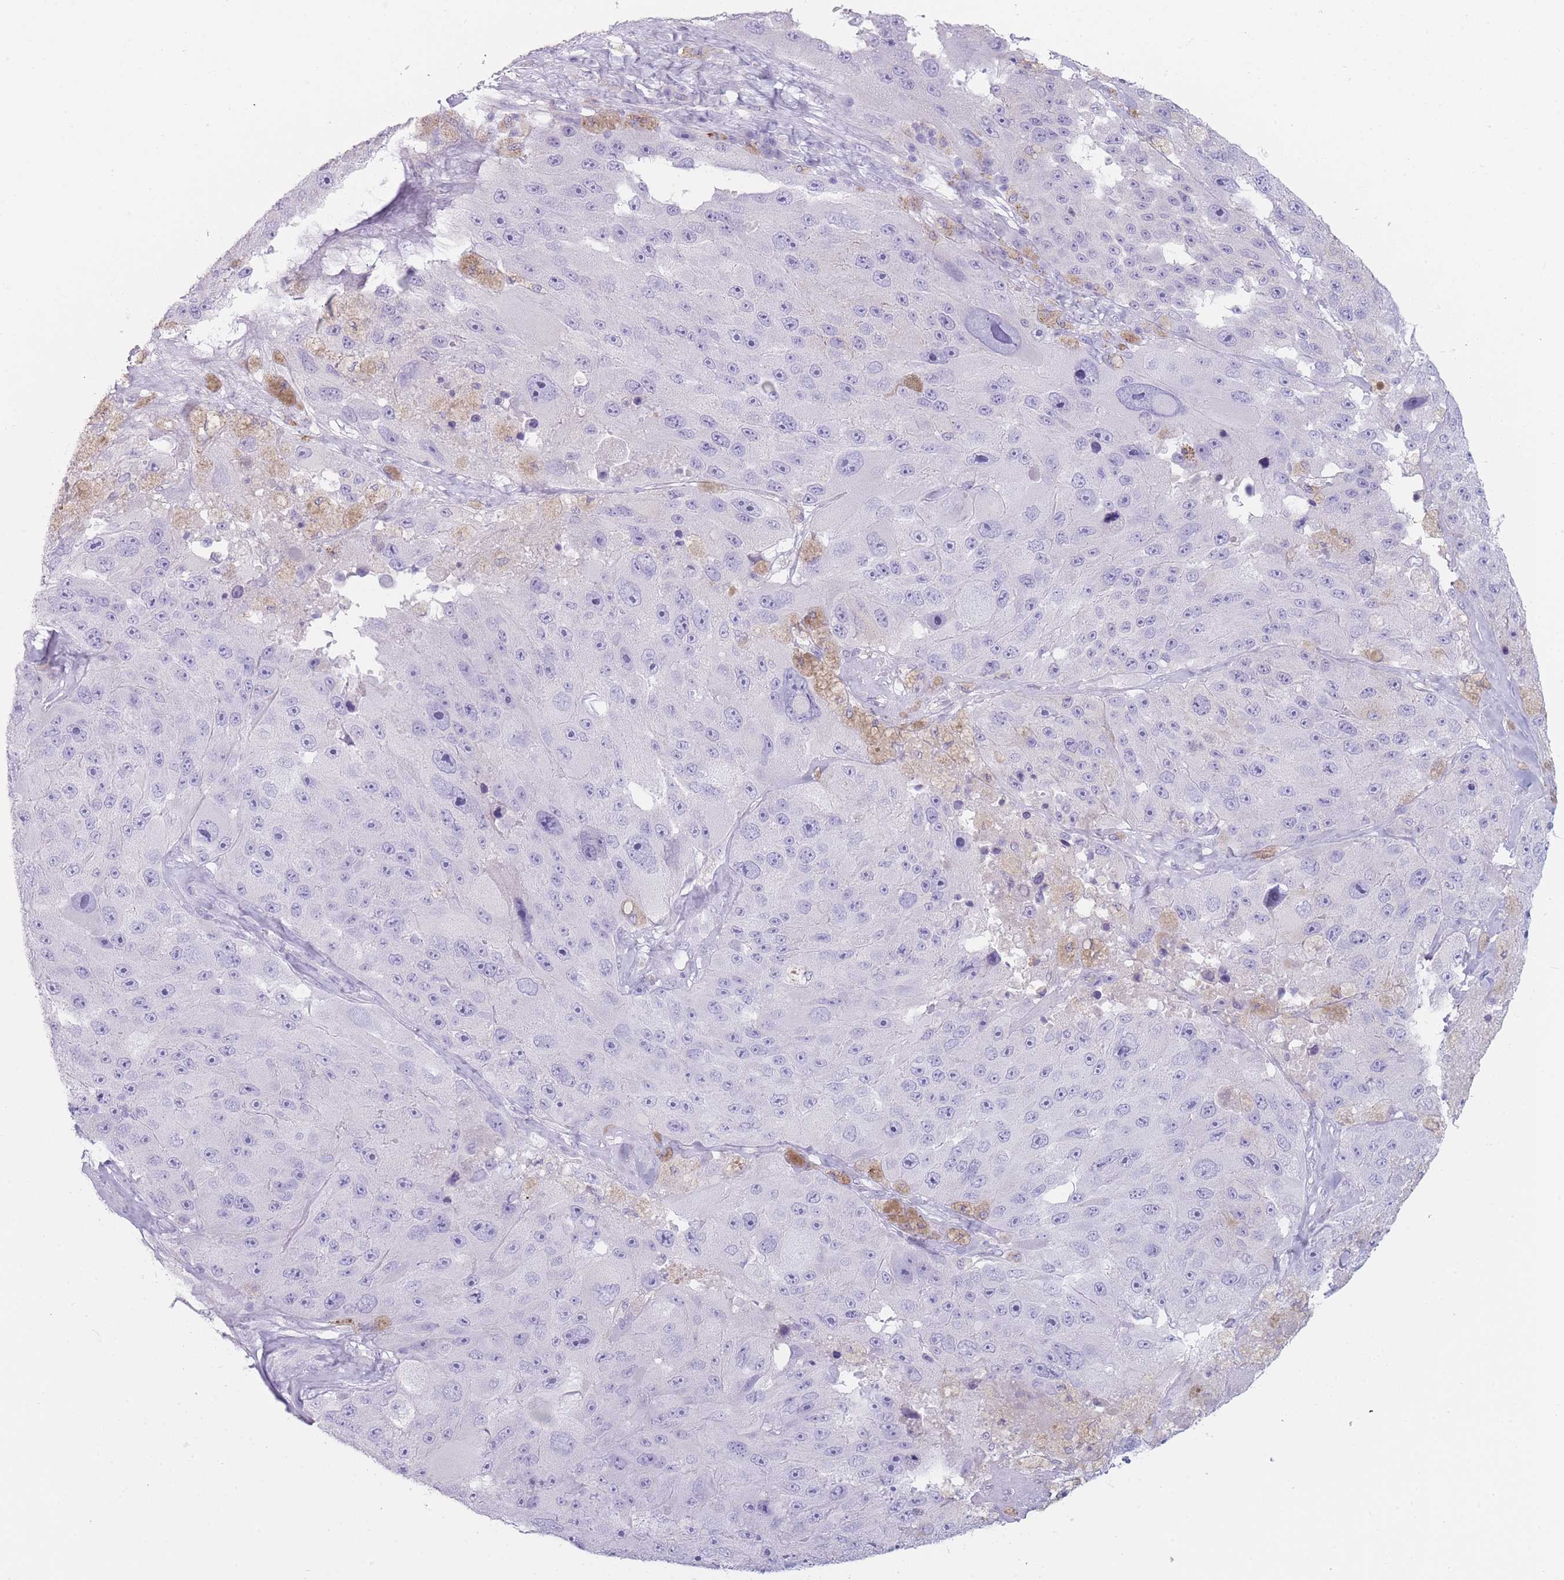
{"staining": {"intensity": "negative", "quantity": "none", "location": "none"}, "tissue": "melanoma", "cell_type": "Tumor cells", "image_type": "cancer", "snomed": [{"axis": "morphology", "description": "Malignant melanoma, Metastatic site"}, {"axis": "topography", "description": "Lymph node"}], "caption": "IHC of human malignant melanoma (metastatic site) shows no positivity in tumor cells.", "gene": "GPR12", "patient": {"sex": "male", "age": 62}}